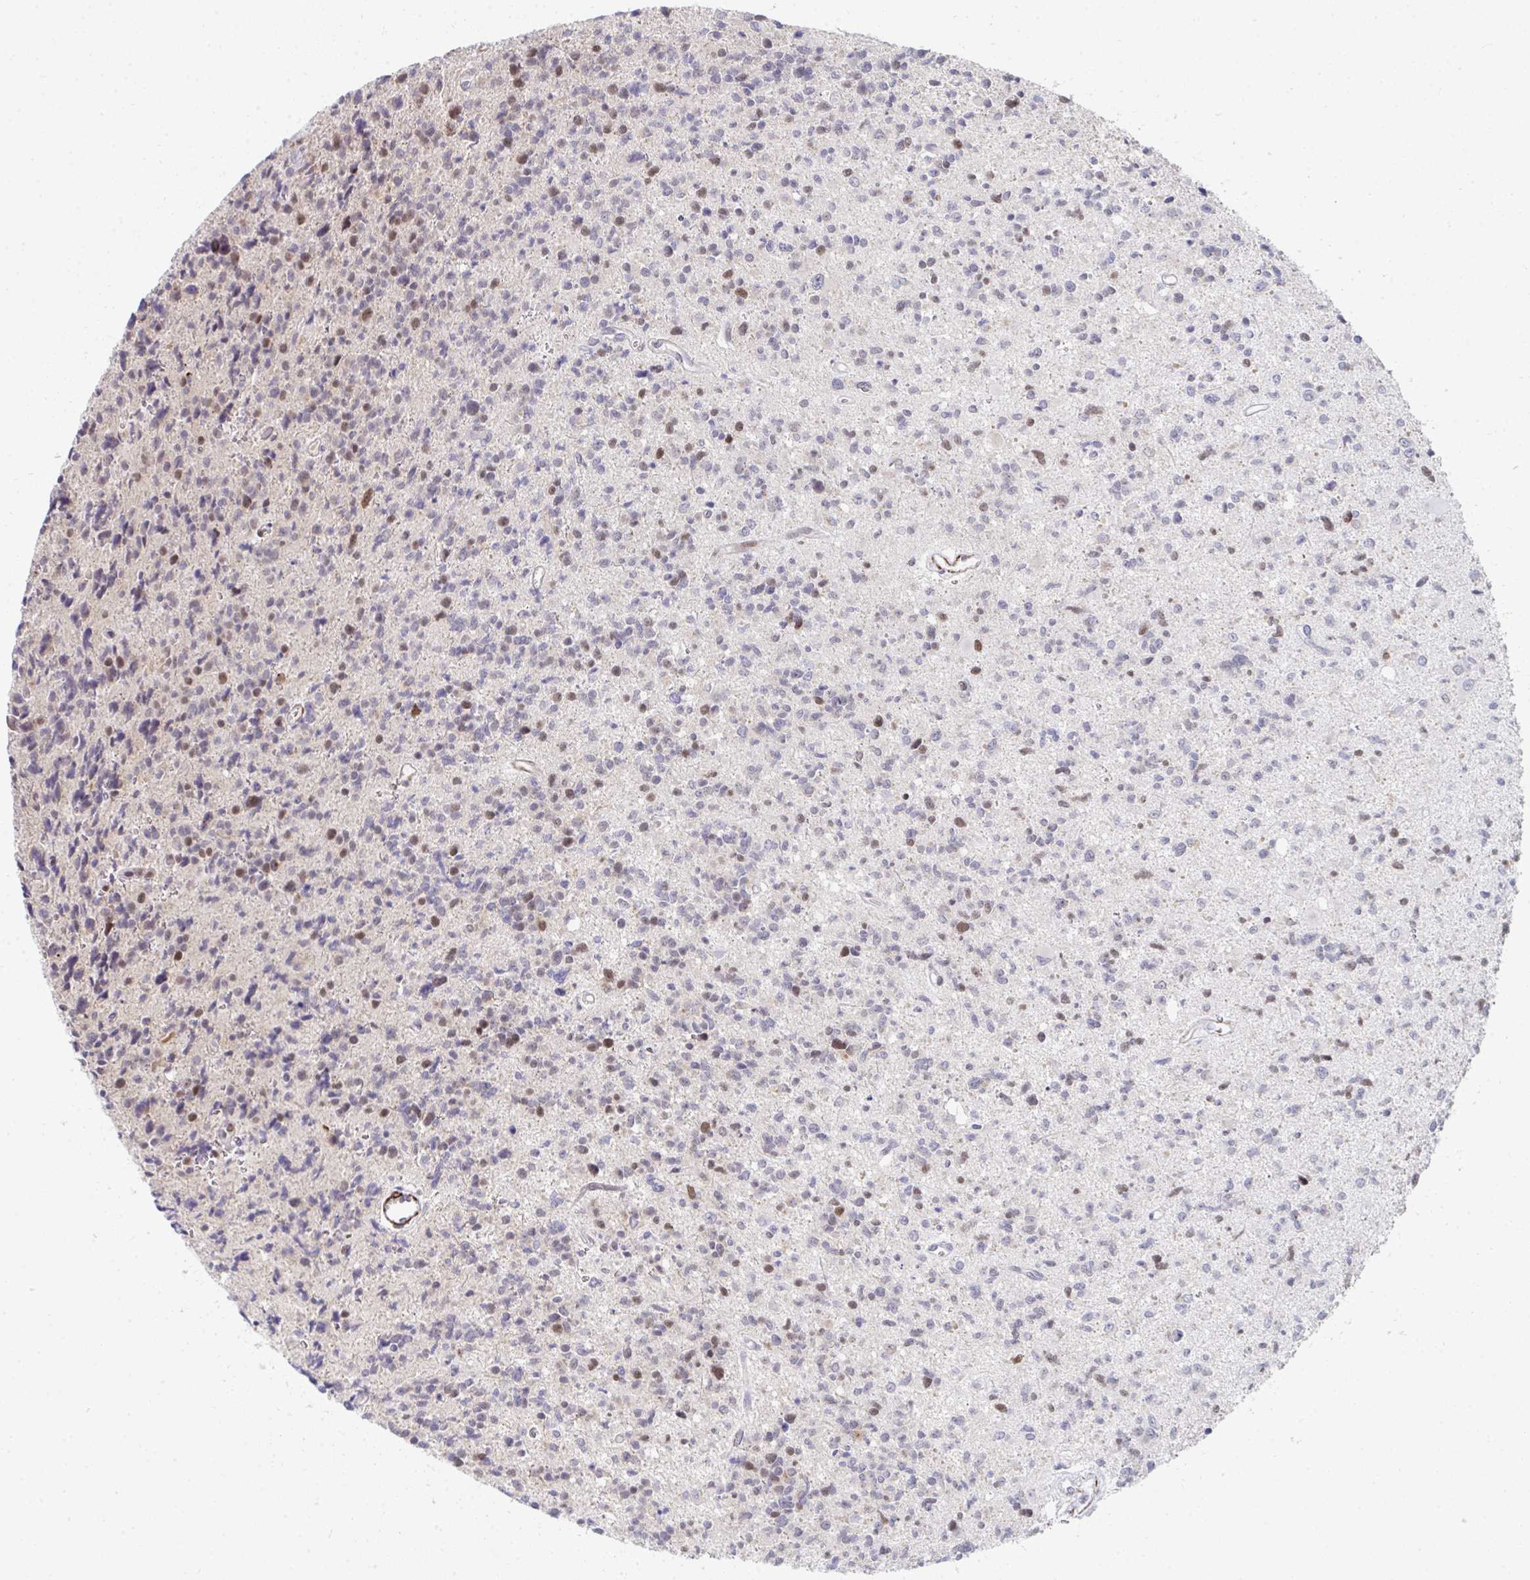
{"staining": {"intensity": "moderate", "quantity": "<25%", "location": "nuclear"}, "tissue": "glioma", "cell_type": "Tumor cells", "image_type": "cancer", "snomed": [{"axis": "morphology", "description": "Glioma, malignant, High grade"}, {"axis": "topography", "description": "Brain"}], "caption": "The immunohistochemical stain labels moderate nuclear expression in tumor cells of malignant glioma (high-grade) tissue. The staining was performed using DAB (3,3'-diaminobenzidine) to visualize the protein expression in brown, while the nuclei were stained in blue with hematoxylin (Magnification: 20x).", "gene": "GINS2", "patient": {"sex": "male", "age": 29}}